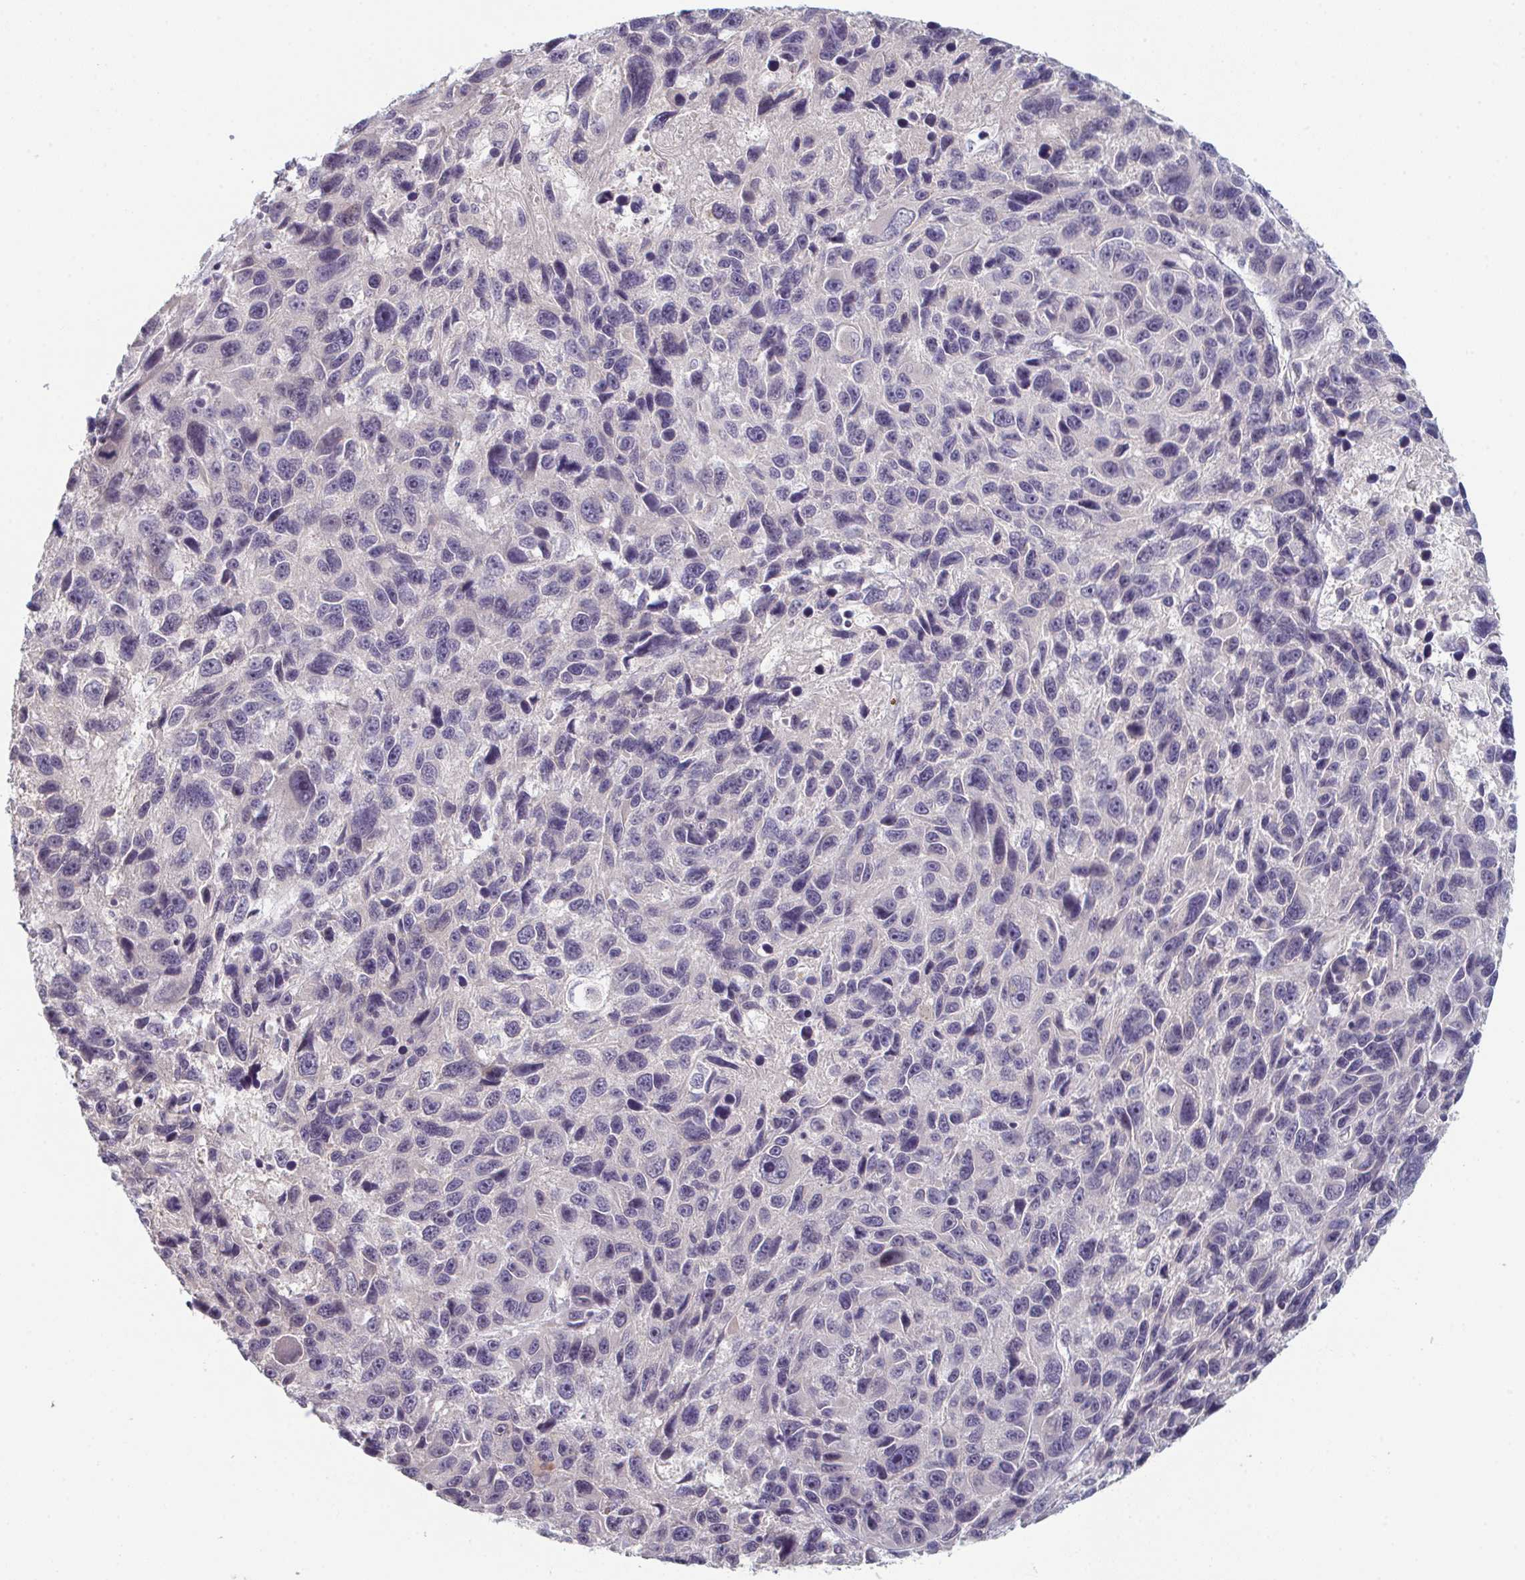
{"staining": {"intensity": "negative", "quantity": "none", "location": "none"}, "tissue": "melanoma", "cell_type": "Tumor cells", "image_type": "cancer", "snomed": [{"axis": "morphology", "description": "Malignant melanoma, NOS"}, {"axis": "topography", "description": "Skin"}], "caption": "Photomicrograph shows no significant protein expression in tumor cells of malignant melanoma. Brightfield microscopy of IHC stained with DAB (3,3'-diaminobenzidine) (brown) and hematoxylin (blue), captured at high magnification.", "gene": "ZNF214", "patient": {"sex": "male", "age": 53}}